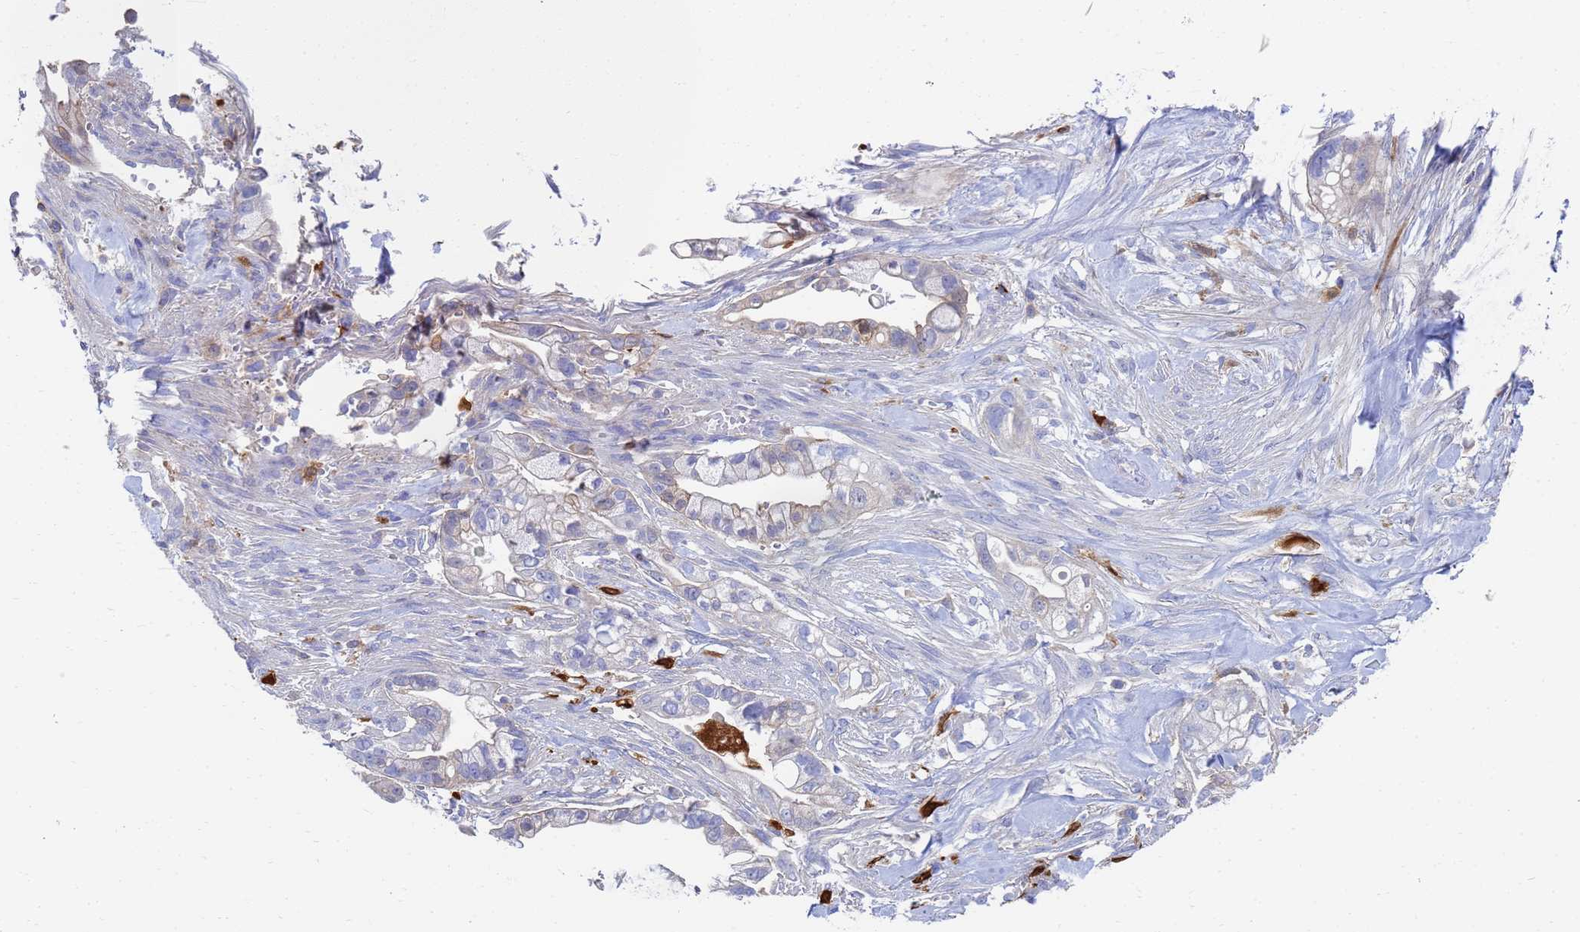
{"staining": {"intensity": "negative", "quantity": "none", "location": "none"}, "tissue": "pancreatic cancer", "cell_type": "Tumor cells", "image_type": "cancer", "snomed": [{"axis": "morphology", "description": "Adenocarcinoma, NOS"}, {"axis": "topography", "description": "Pancreas"}], "caption": "A histopathology image of pancreatic adenocarcinoma stained for a protein exhibits no brown staining in tumor cells.", "gene": "GCHFR", "patient": {"sex": "male", "age": 44}}